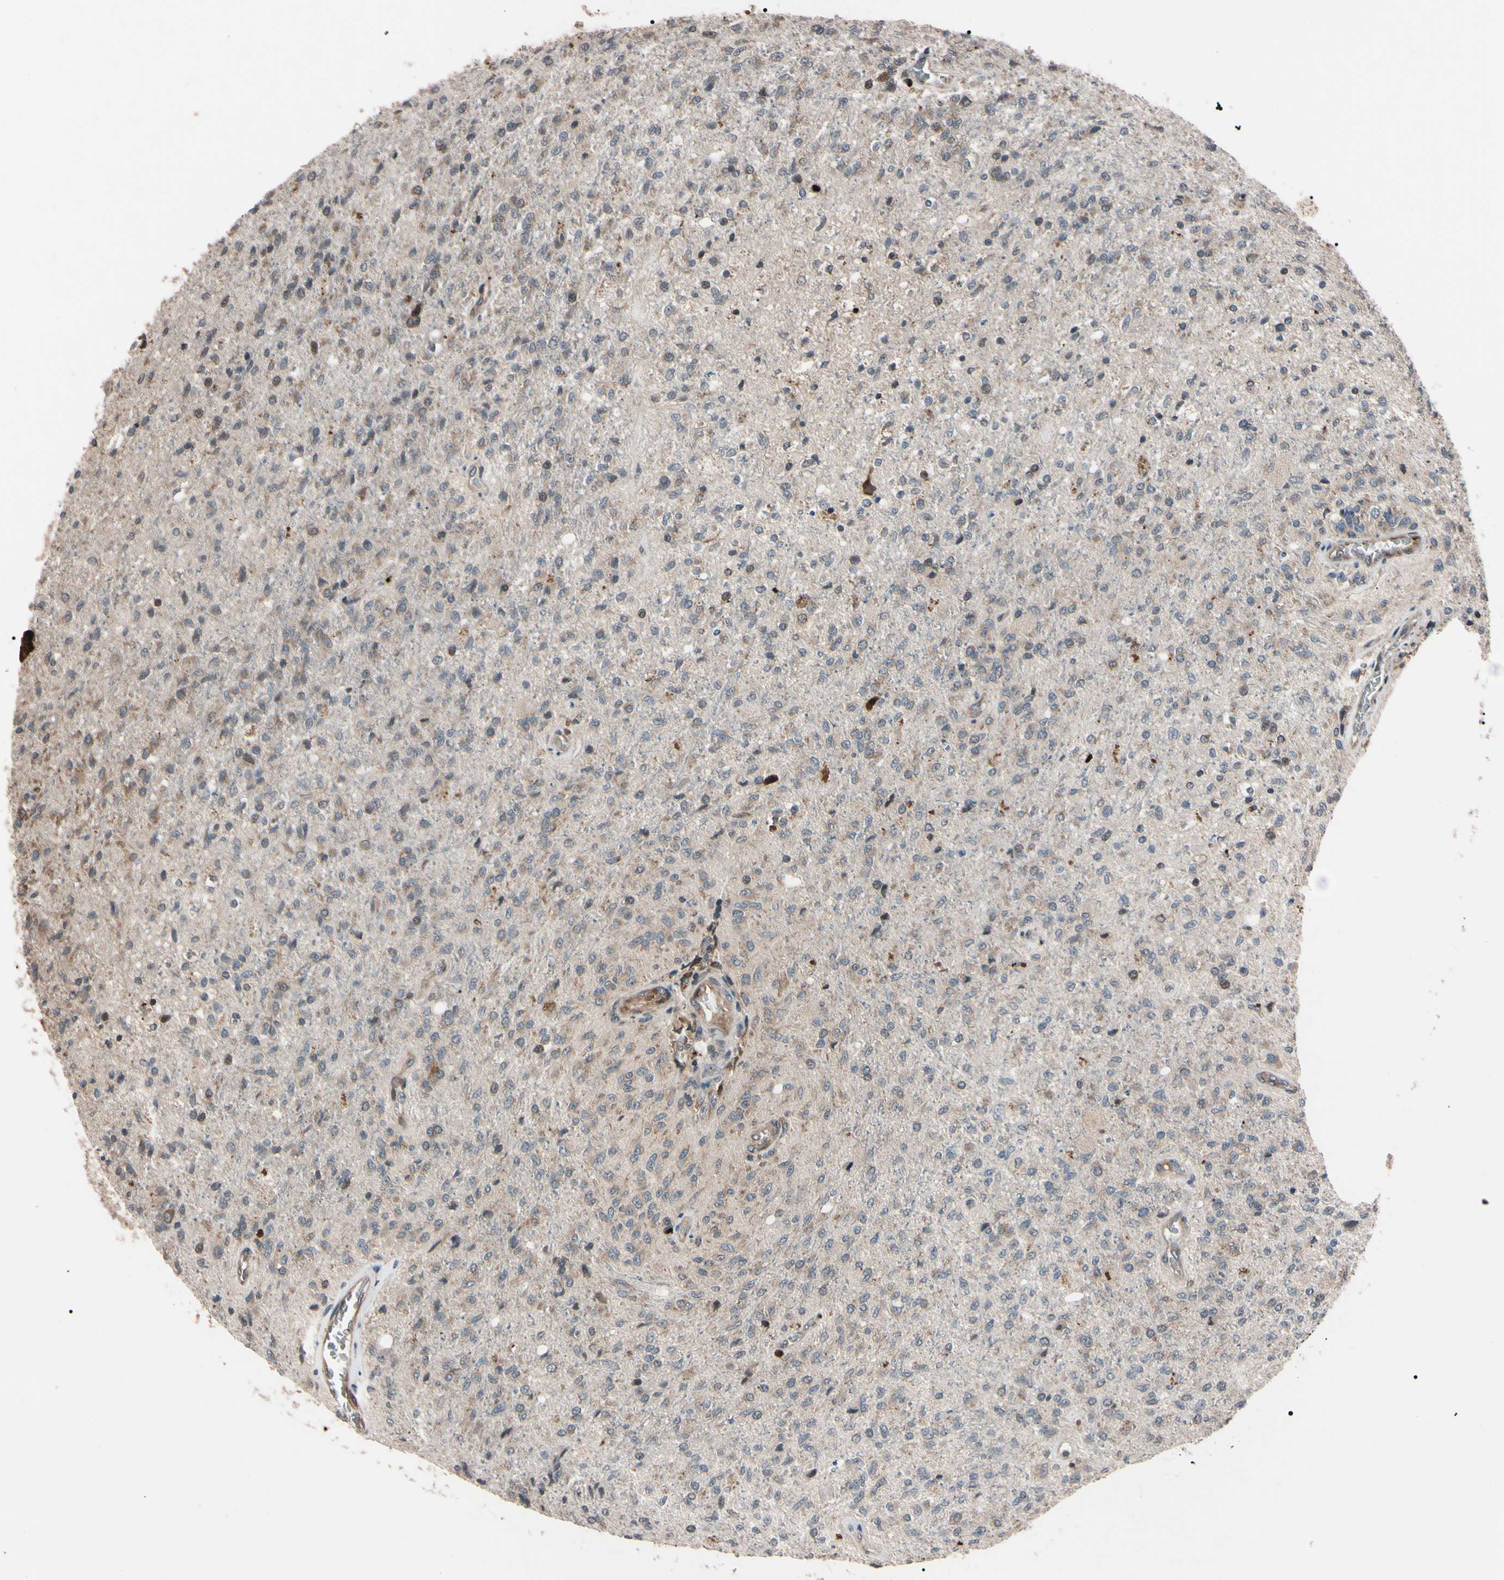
{"staining": {"intensity": "moderate", "quantity": "25%-75%", "location": "cytoplasmic/membranous"}, "tissue": "glioma", "cell_type": "Tumor cells", "image_type": "cancer", "snomed": [{"axis": "morphology", "description": "Normal tissue, NOS"}, {"axis": "morphology", "description": "Glioma, malignant, High grade"}, {"axis": "topography", "description": "Cerebral cortex"}], "caption": "This photomicrograph shows glioma stained with immunohistochemistry (IHC) to label a protein in brown. The cytoplasmic/membranous of tumor cells show moderate positivity for the protein. Nuclei are counter-stained blue.", "gene": "GUCY1B1", "patient": {"sex": "male", "age": 77}}